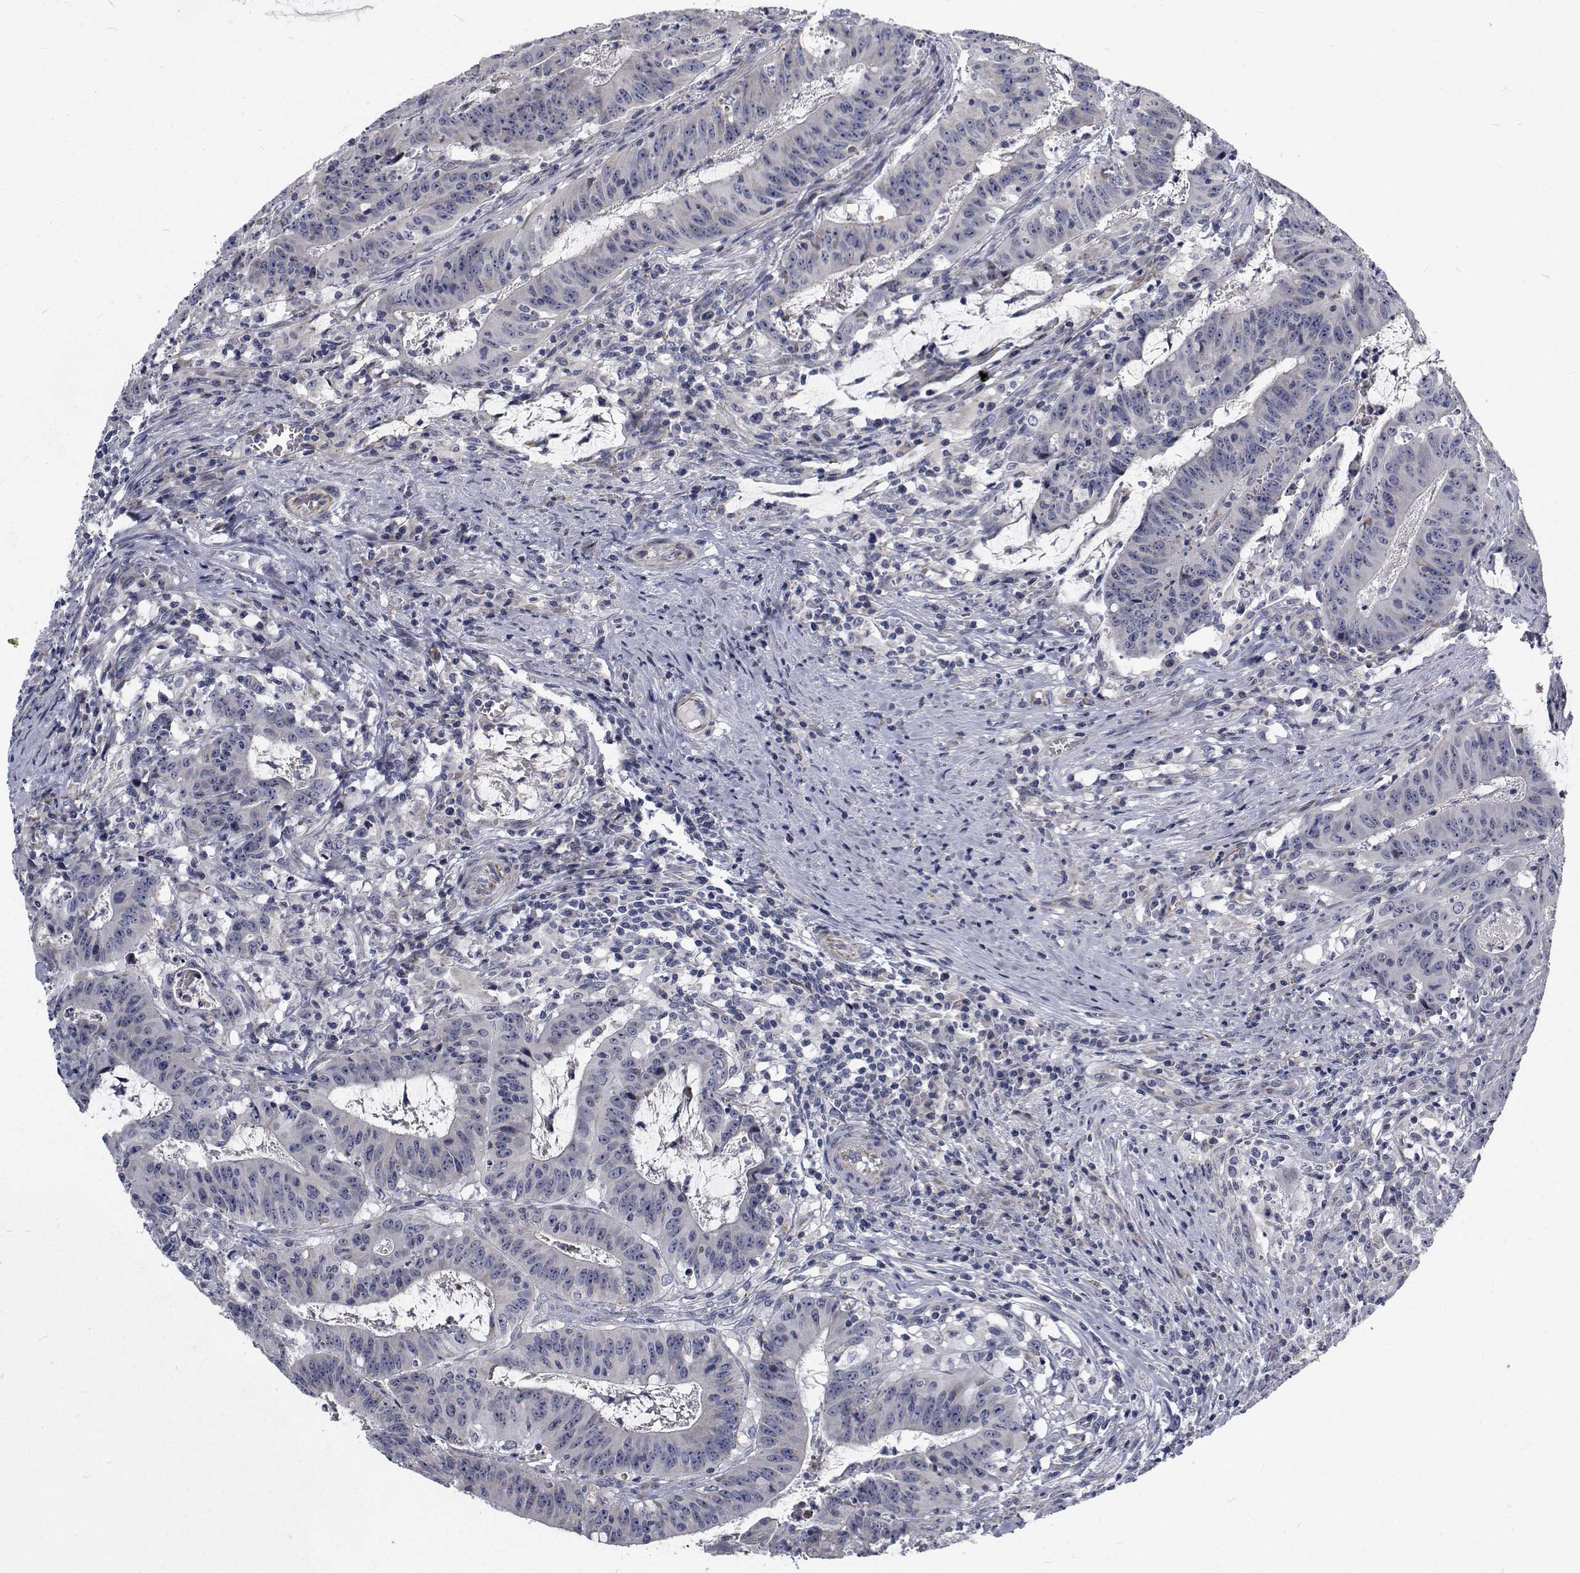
{"staining": {"intensity": "negative", "quantity": "none", "location": "none"}, "tissue": "colorectal cancer", "cell_type": "Tumor cells", "image_type": "cancer", "snomed": [{"axis": "morphology", "description": "Adenocarcinoma, NOS"}, {"axis": "topography", "description": "Colon"}], "caption": "IHC micrograph of colorectal cancer stained for a protein (brown), which shows no expression in tumor cells.", "gene": "TTBK1", "patient": {"sex": "male", "age": 33}}